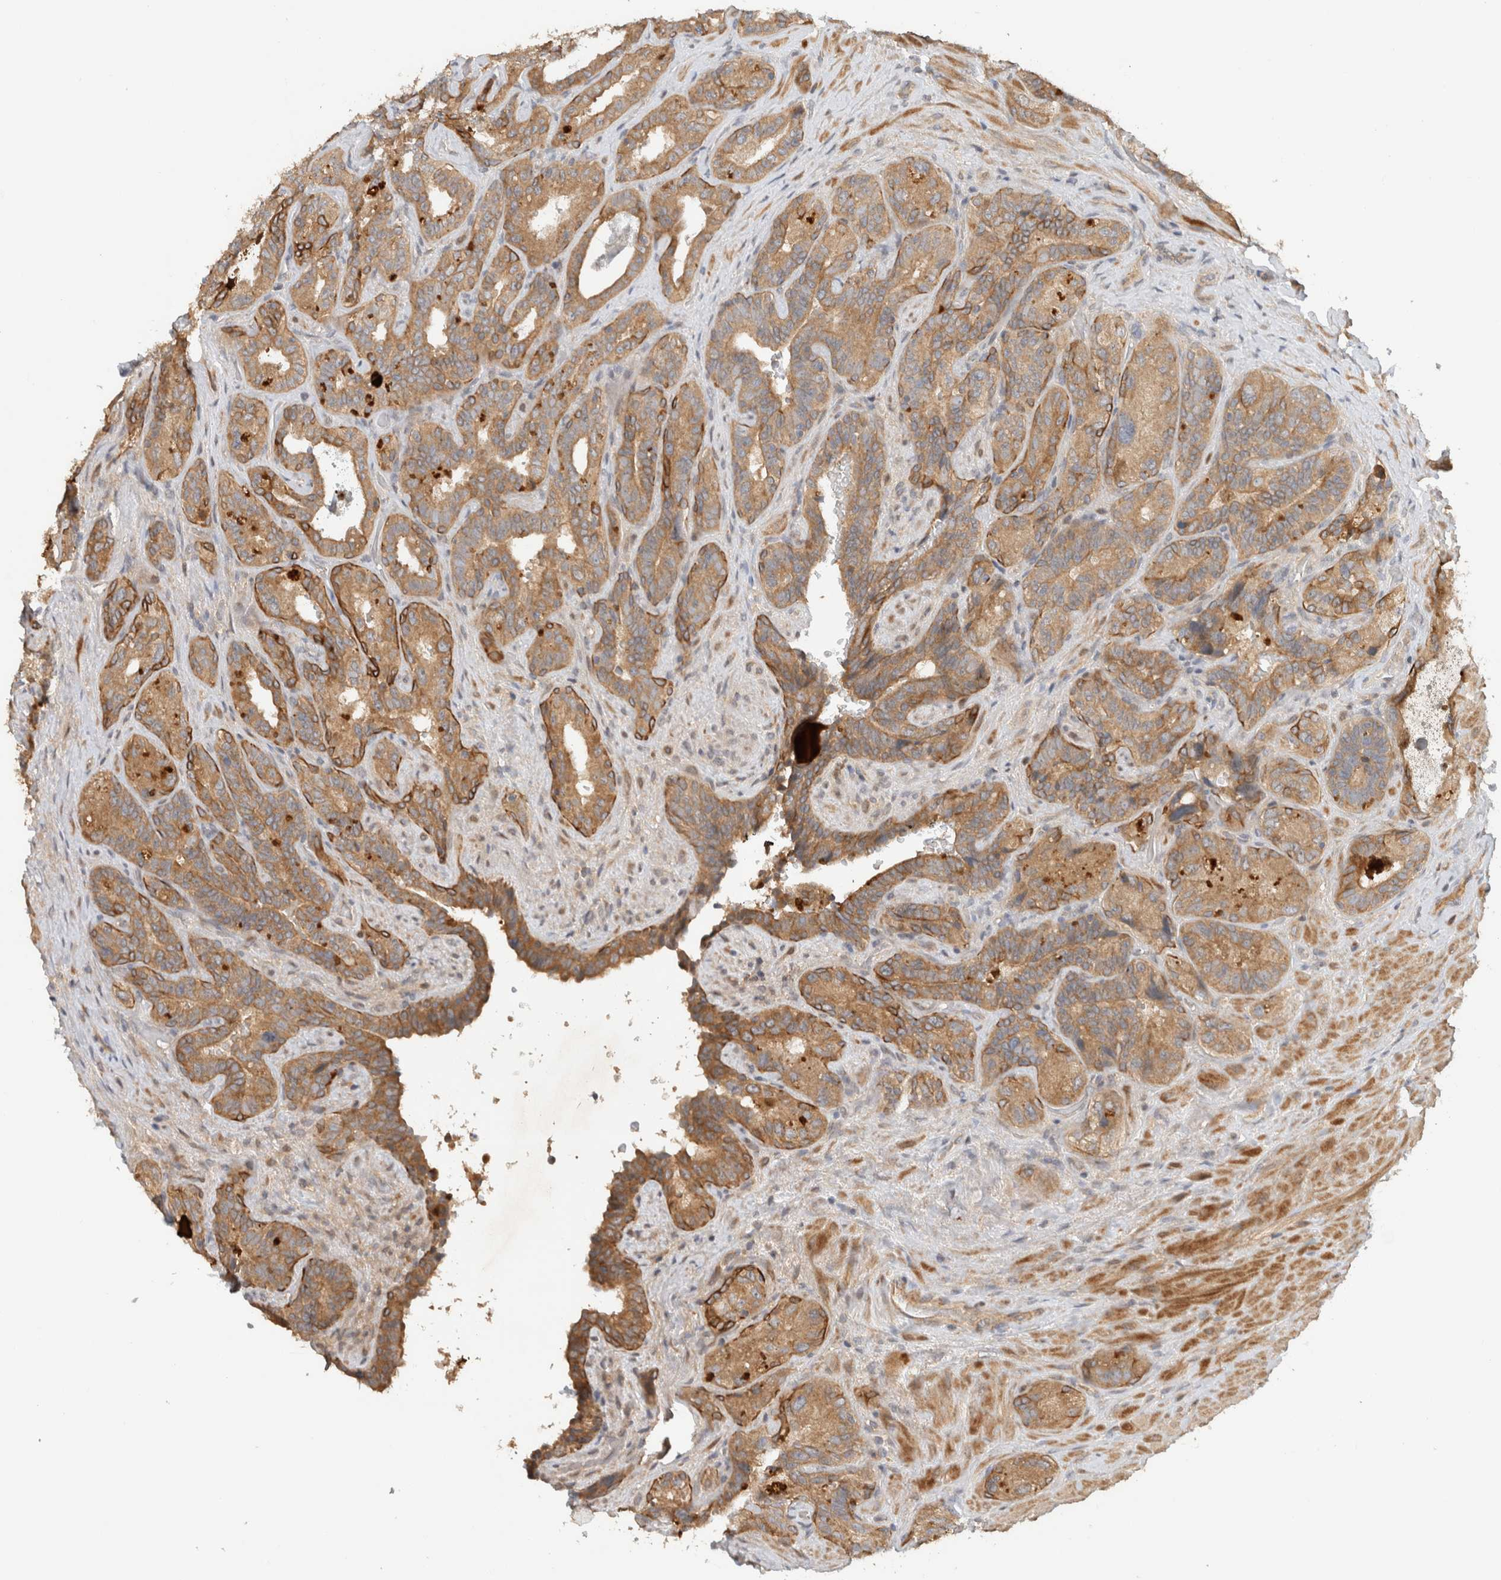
{"staining": {"intensity": "moderate", "quantity": ">75%", "location": "cytoplasmic/membranous"}, "tissue": "seminal vesicle", "cell_type": "Glandular cells", "image_type": "normal", "snomed": [{"axis": "morphology", "description": "Normal tissue, NOS"}, {"axis": "topography", "description": "Prostate"}, {"axis": "topography", "description": "Seminal veicle"}], "caption": "The histopathology image shows immunohistochemical staining of unremarkable seminal vesicle. There is moderate cytoplasmic/membranous staining is appreciated in approximately >75% of glandular cells.", "gene": "ARMC9", "patient": {"sex": "male", "age": 67}}